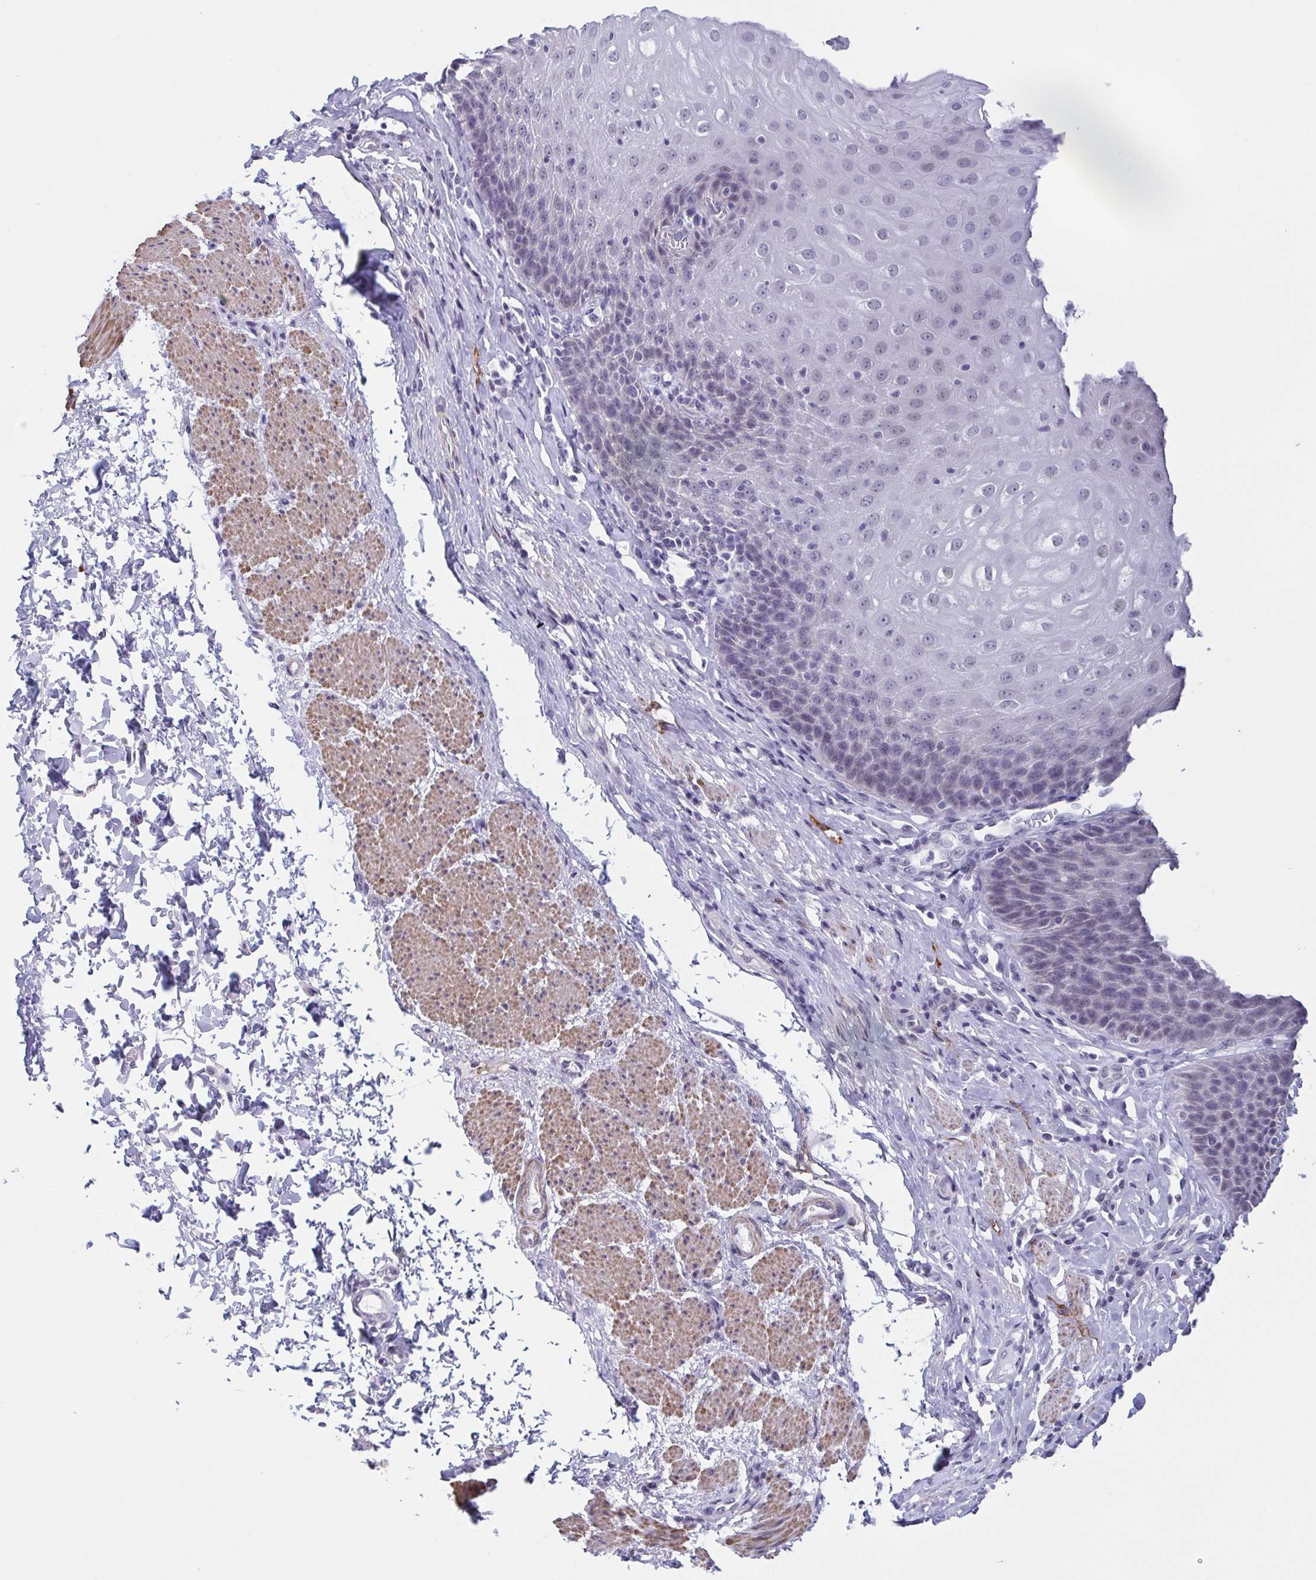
{"staining": {"intensity": "moderate", "quantity": "<25%", "location": "nuclear"}, "tissue": "esophagus", "cell_type": "Squamous epithelial cells", "image_type": "normal", "snomed": [{"axis": "morphology", "description": "Normal tissue, NOS"}, {"axis": "topography", "description": "Esophagus"}], "caption": "Squamous epithelial cells reveal low levels of moderate nuclear positivity in about <25% of cells in benign human esophagus. (Brightfield microscopy of DAB IHC at high magnification).", "gene": "TMEM92", "patient": {"sex": "female", "age": 61}}